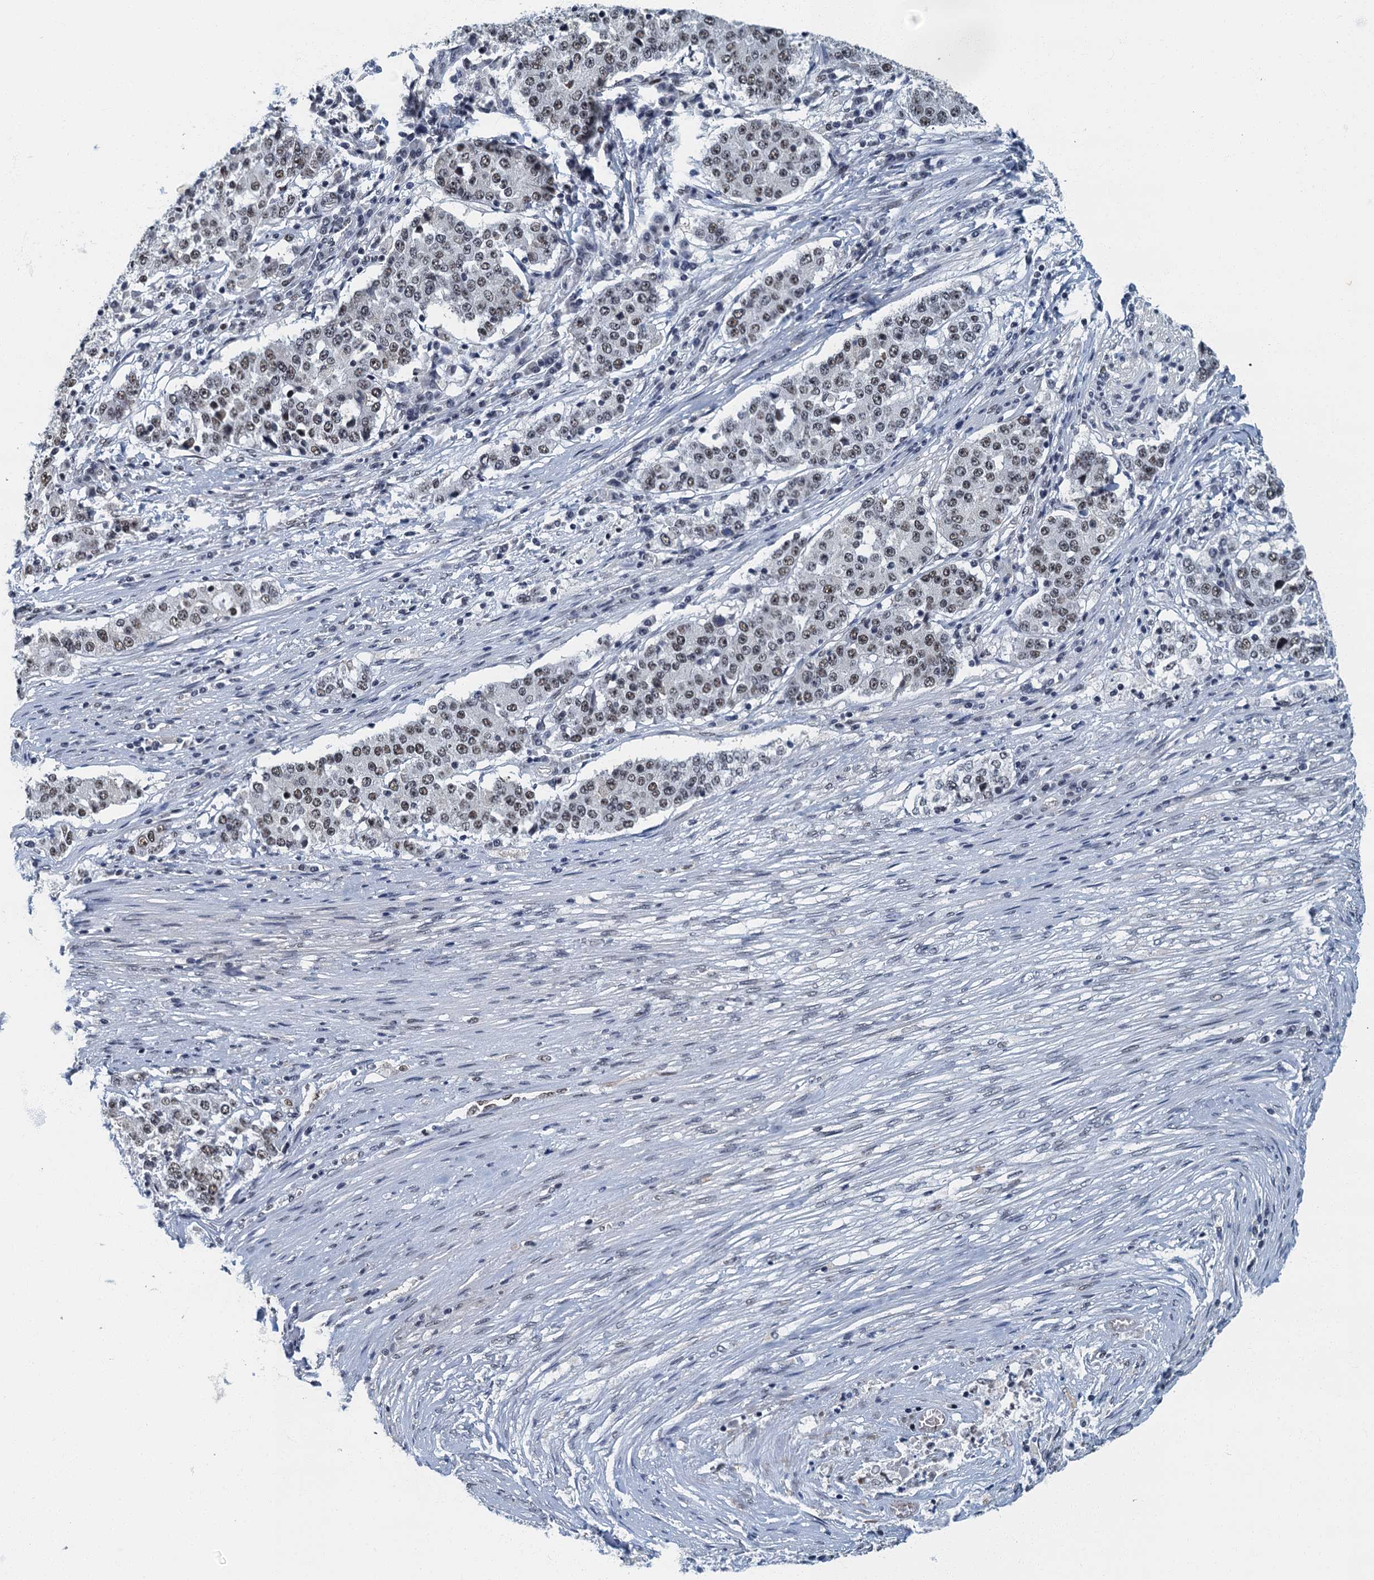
{"staining": {"intensity": "moderate", "quantity": ">75%", "location": "nuclear"}, "tissue": "stomach cancer", "cell_type": "Tumor cells", "image_type": "cancer", "snomed": [{"axis": "morphology", "description": "Adenocarcinoma, NOS"}, {"axis": "topography", "description": "Stomach"}], "caption": "Immunohistochemistry image of human adenocarcinoma (stomach) stained for a protein (brown), which shows medium levels of moderate nuclear expression in about >75% of tumor cells.", "gene": "GADL1", "patient": {"sex": "male", "age": 59}}